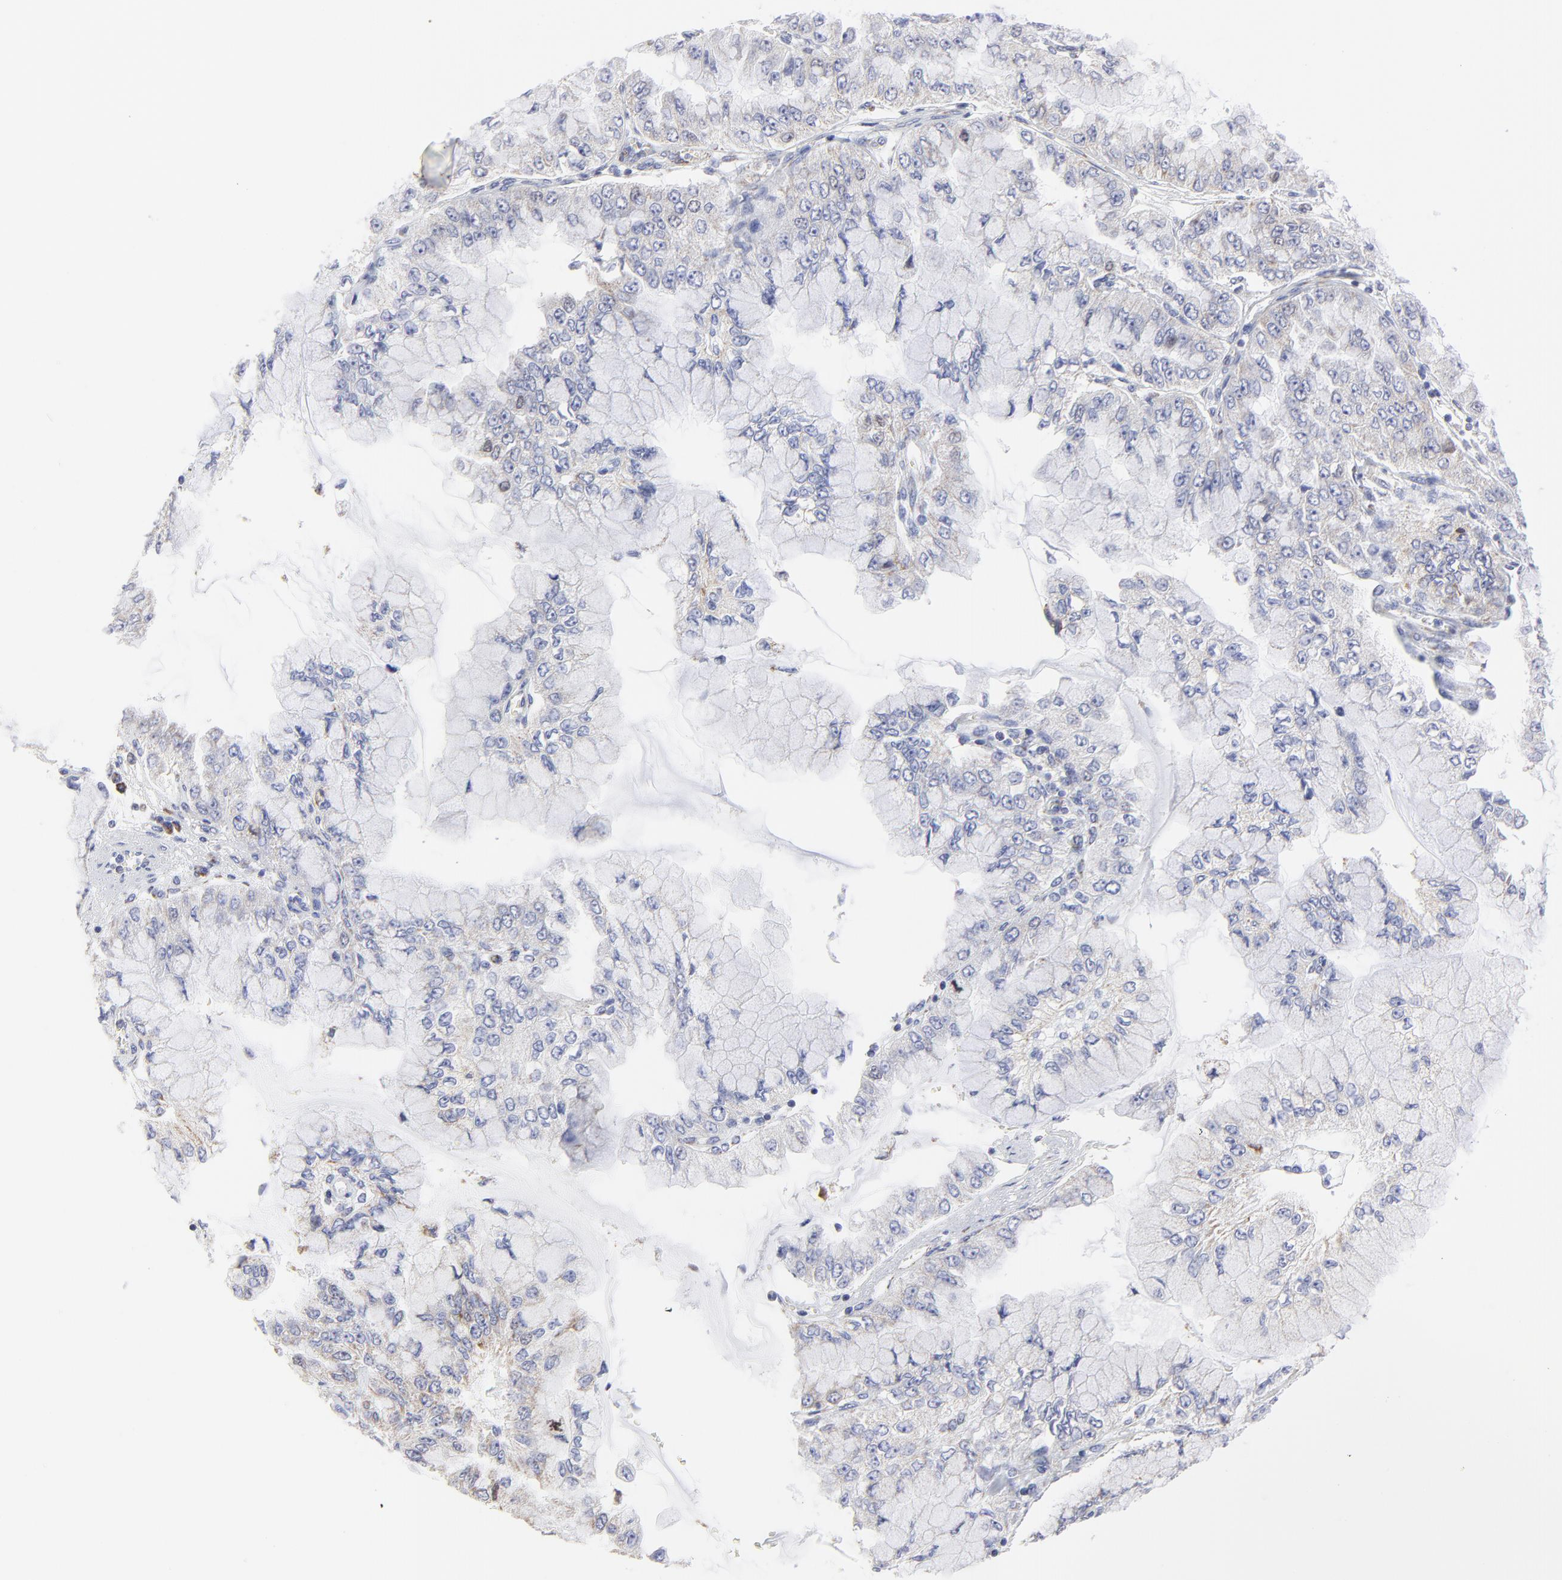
{"staining": {"intensity": "moderate", "quantity": ">75%", "location": "cytoplasmic/membranous"}, "tissue": "liver cancer", "cell_type": "Tumor cells", "image_type": "cancer", "snomed": [{"axis": "morphology", "description": "Cholangiocarcinoma"}, {"axis": "topography", "description": "Liver"}], "caption": "This photomicrograph displays cholangiocarcinoma (liver) stained with immunohistochemistry (IHC) to label a protein in brown. The cytoplasmic/membranous of tumor cells show moderate positivity for the protein. Nuclei are counter-stained blue.", "gene": "NCAPH", "patient": {"sex": "female", "age": 79}}